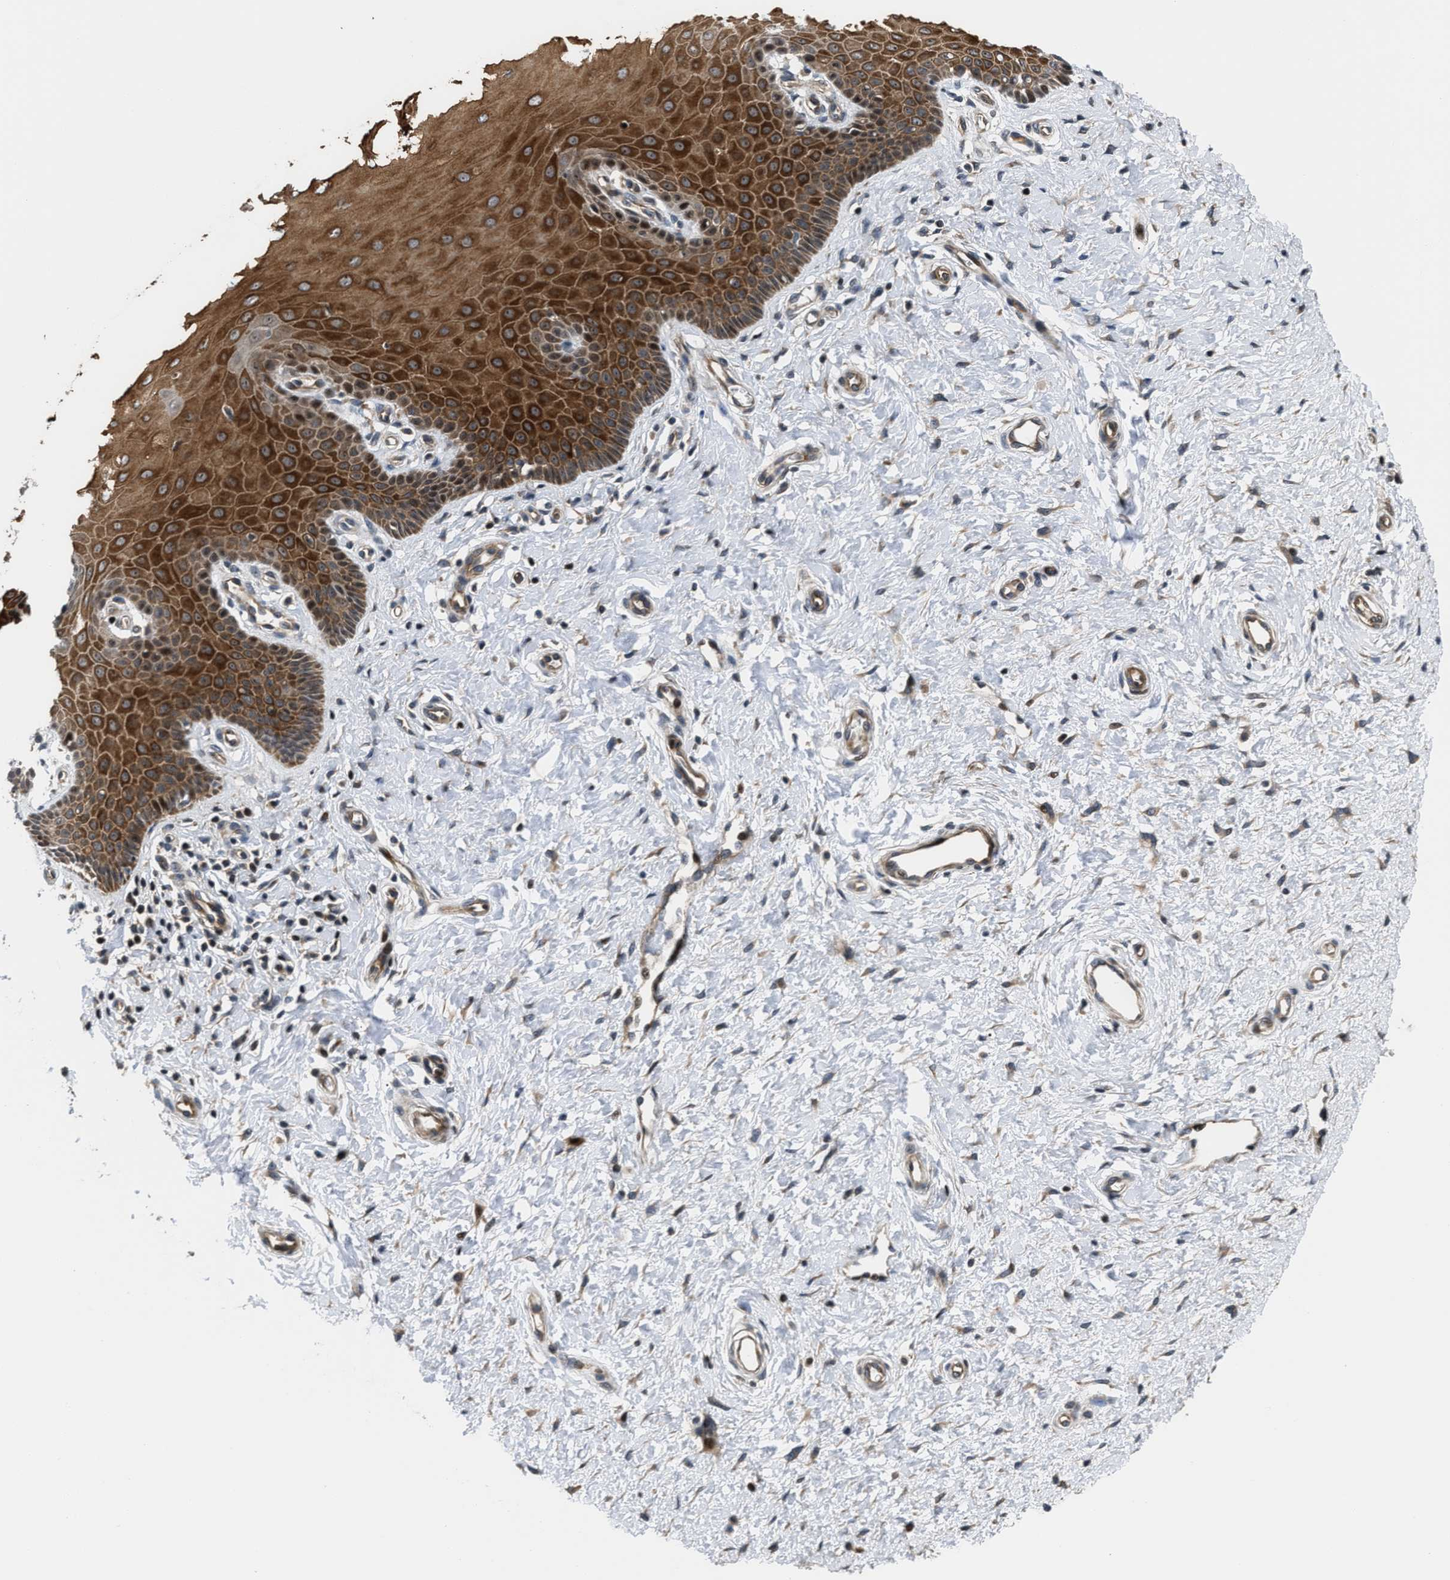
{"staining": {"intensity": "strong", "quantity": ">75%", "location": "cytoplasmic/membranous"}, "tissue": "cervix", "cell_type": "Squamous epithelial cells", "image_type": "normal", "snomed": [{"axis": "morphology", "description": "Normal tissue, NOS"}, {"axis": "topography", "description": "Cervix"}], "caption": "Immunohistochemistry (IHC) micrograph of normal cervix: human cervix stained using IHC demonstrates high levels of strong protein expression localized specifically in the cytoplasmic/membranous of squamous epithelial cells, appearing as a cytoplasmic/membranous brown color.", "gene": "ALDH3A2", "patient": {"sex": "female", "age": 55}}